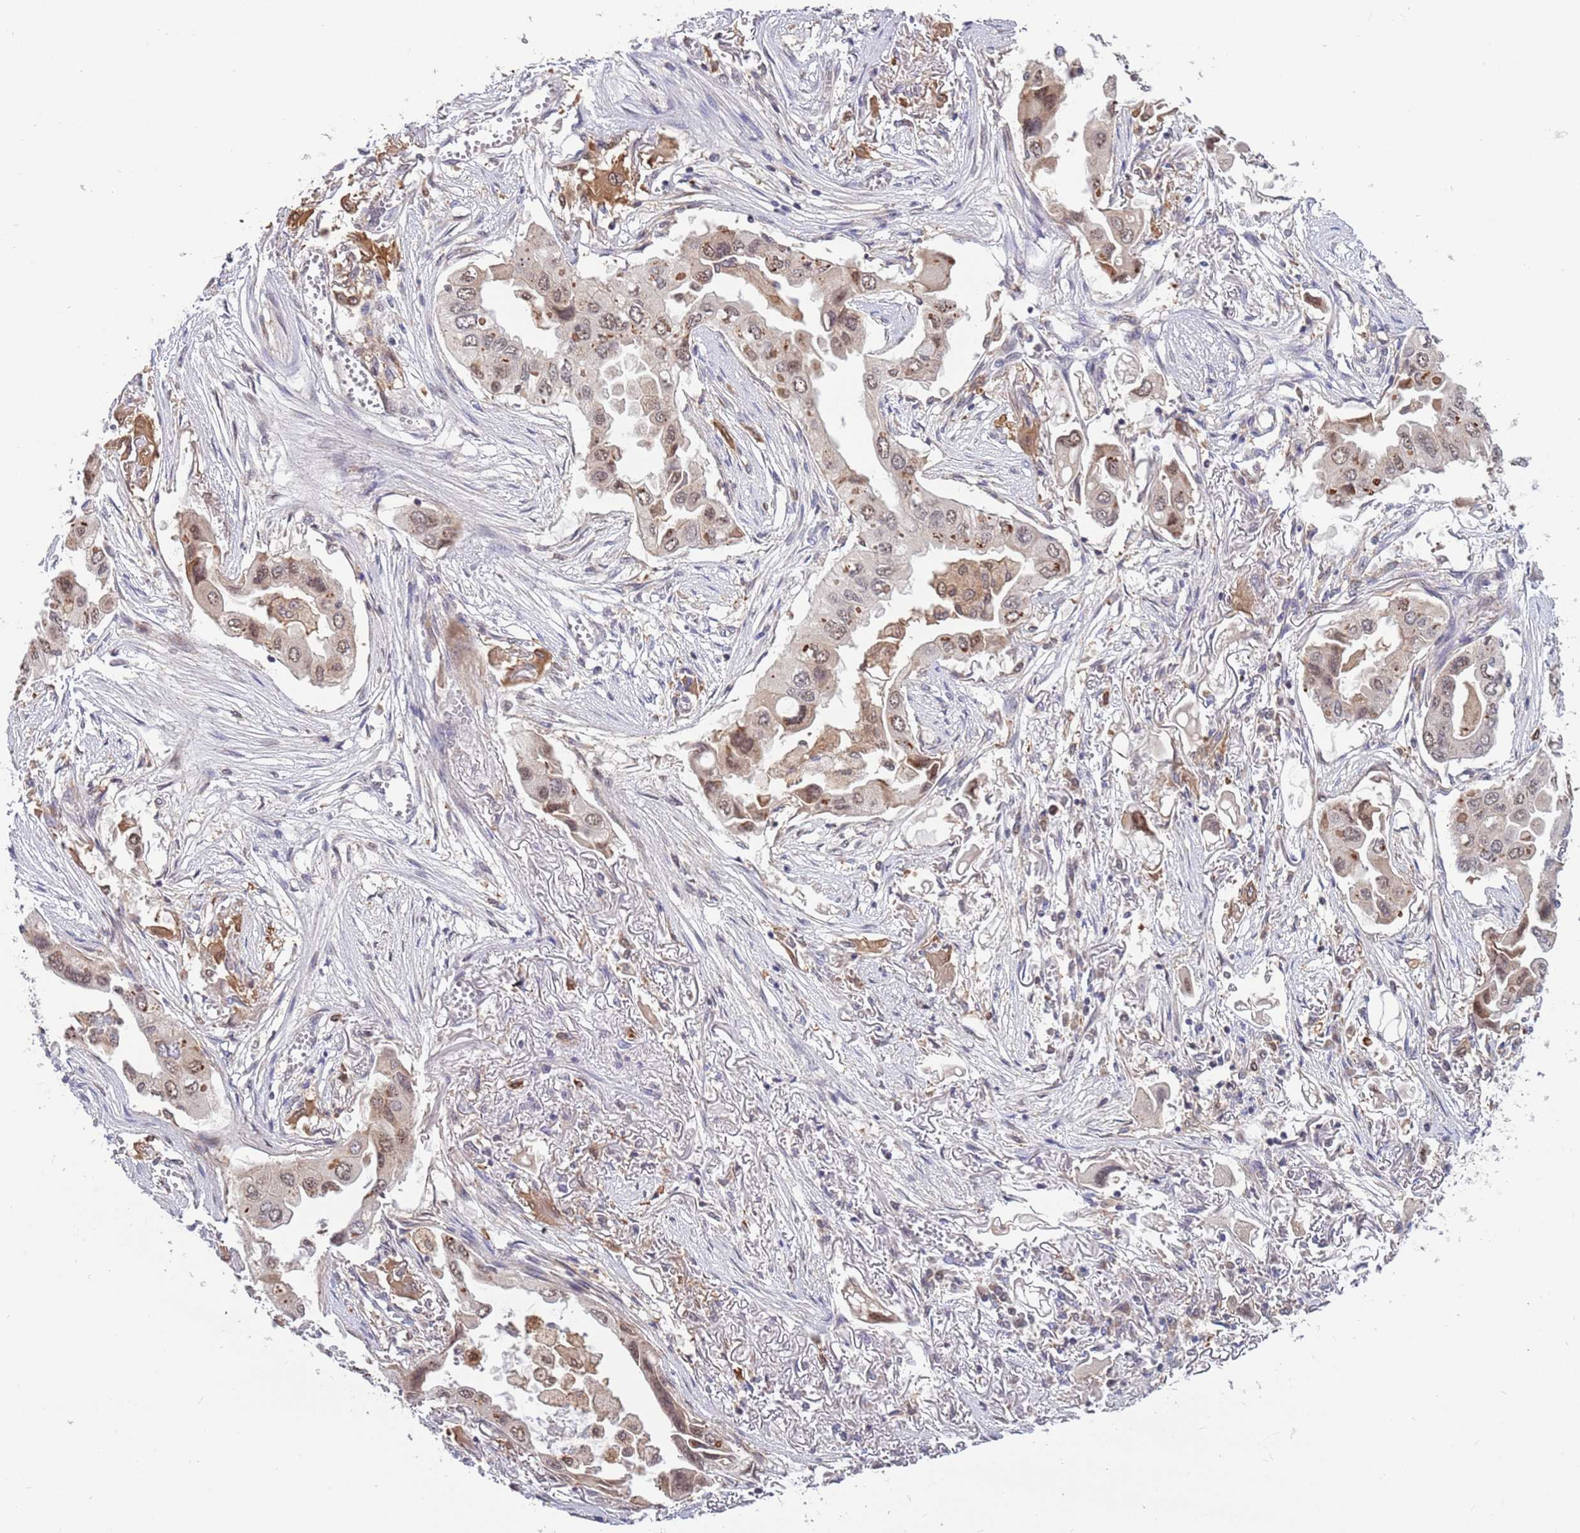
{"staining": {"intensity": "moderate", "quantity": ">75%", "location": "nuclear"}, "tissue": "lung cancer", "cell_type": "Tumor cells", "image_type": "cancer", "snomed": [{"axis": "morphology", "description": "Adenocarcinoma, NOS"}, {"axis": "topography", "description": "Lung"}], "caption": "A micrograph of human lung cancer stained for a protein exhibits moderate nuclear brown staining in tumor cells. (DAB = brown stain, brightfield microscopy at high magnification).", "gene": "CCNJL", "patient": {"sex": "female", "age": 76}}